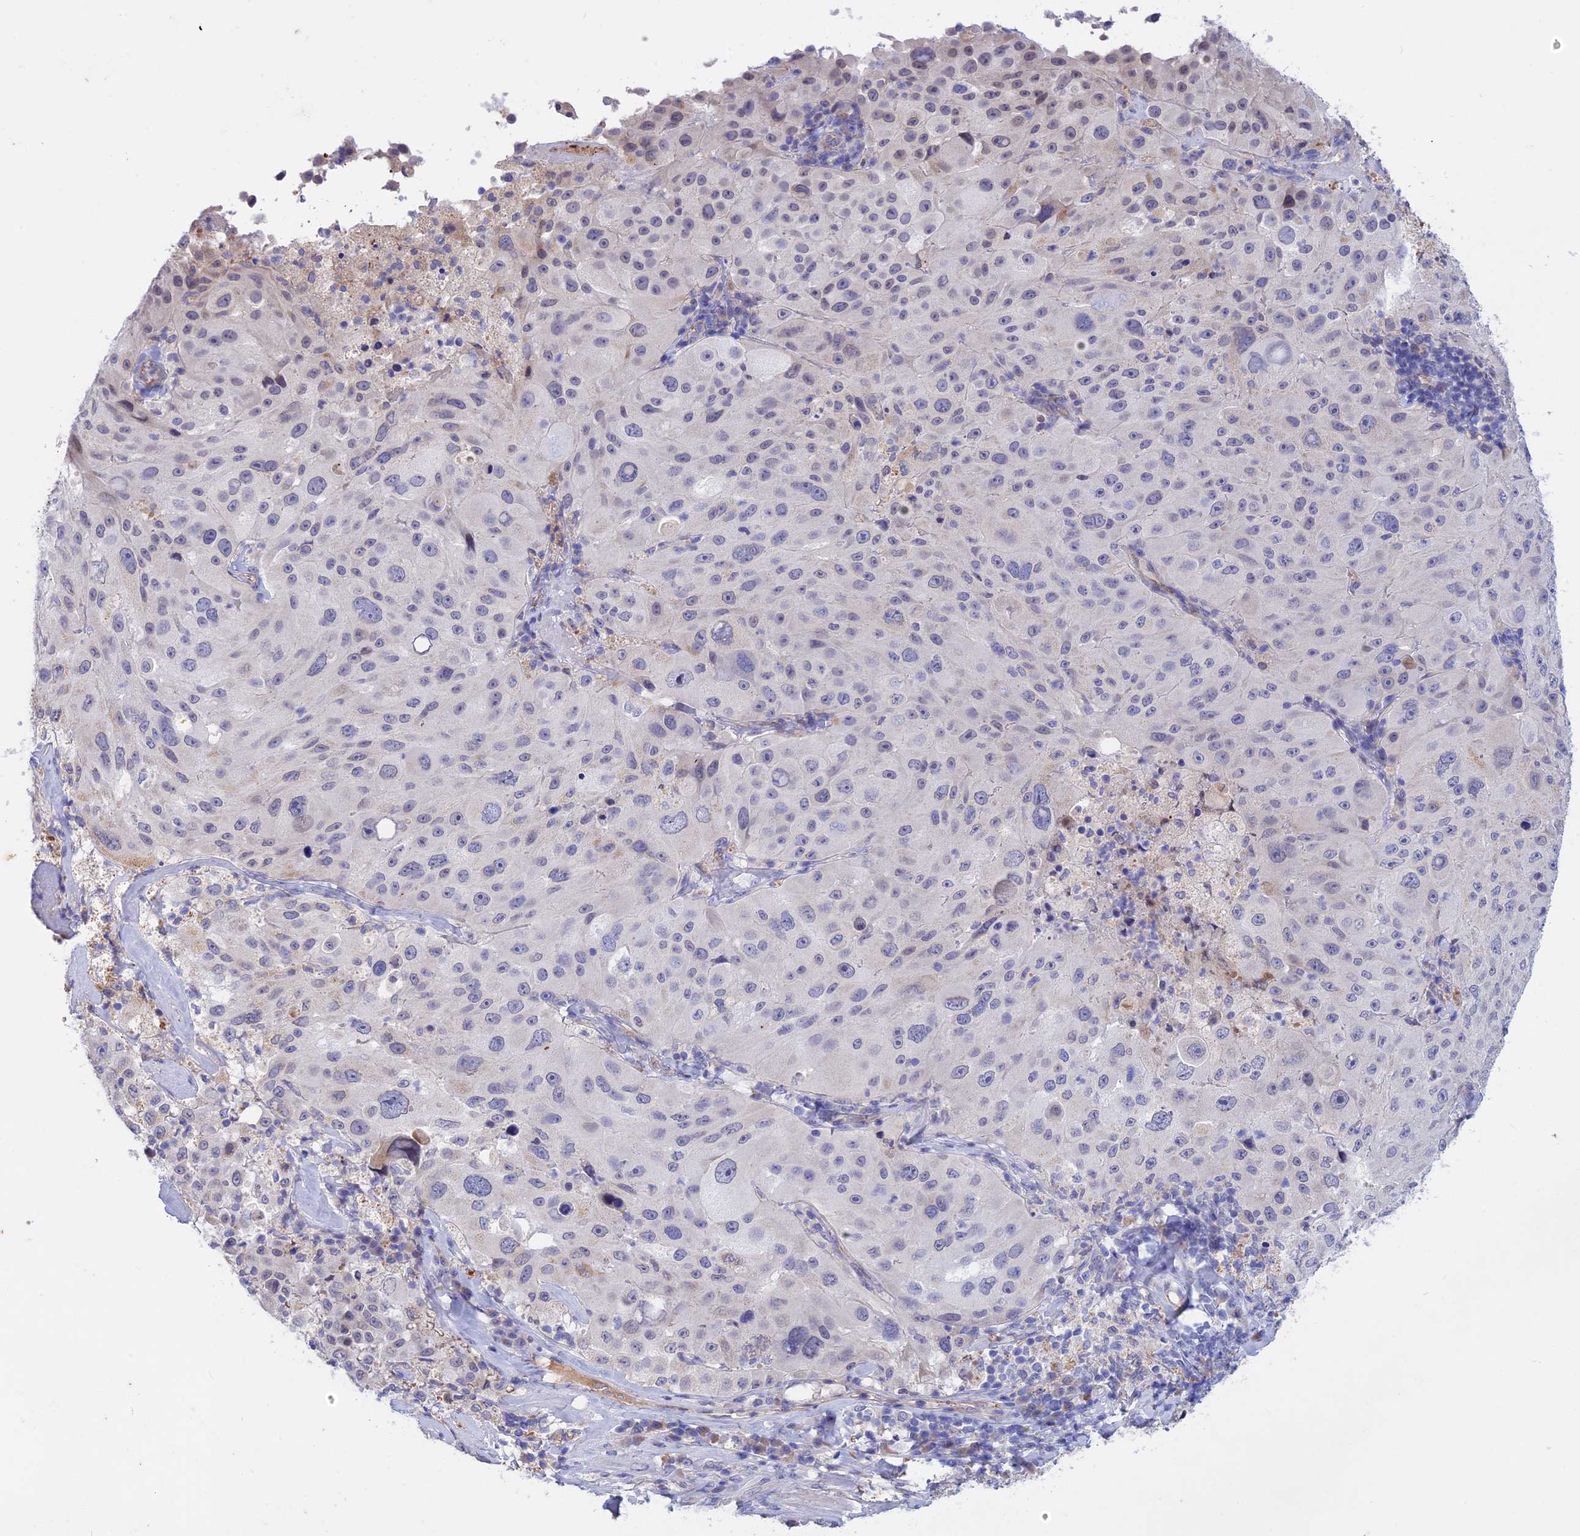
{"staining": {"intensity": "negative", "quantity": "none", "location": "none"}, "tissue": "melanoma", "cell_type": "Tumor cells", "image_type": "cancer", "snomed": [{"axis": "morphology", "description": "Malignant melanoma, Metastatic site"}, {"axis": "topography", "description": "Lymph node"}], "caption": "DAB immunohistochemical staining of malignant melanoma (metastatic site) exhibits no significant staining in tumor cells.", "gene": "GK5", "patient": {"sex": "male", "age": 62}}